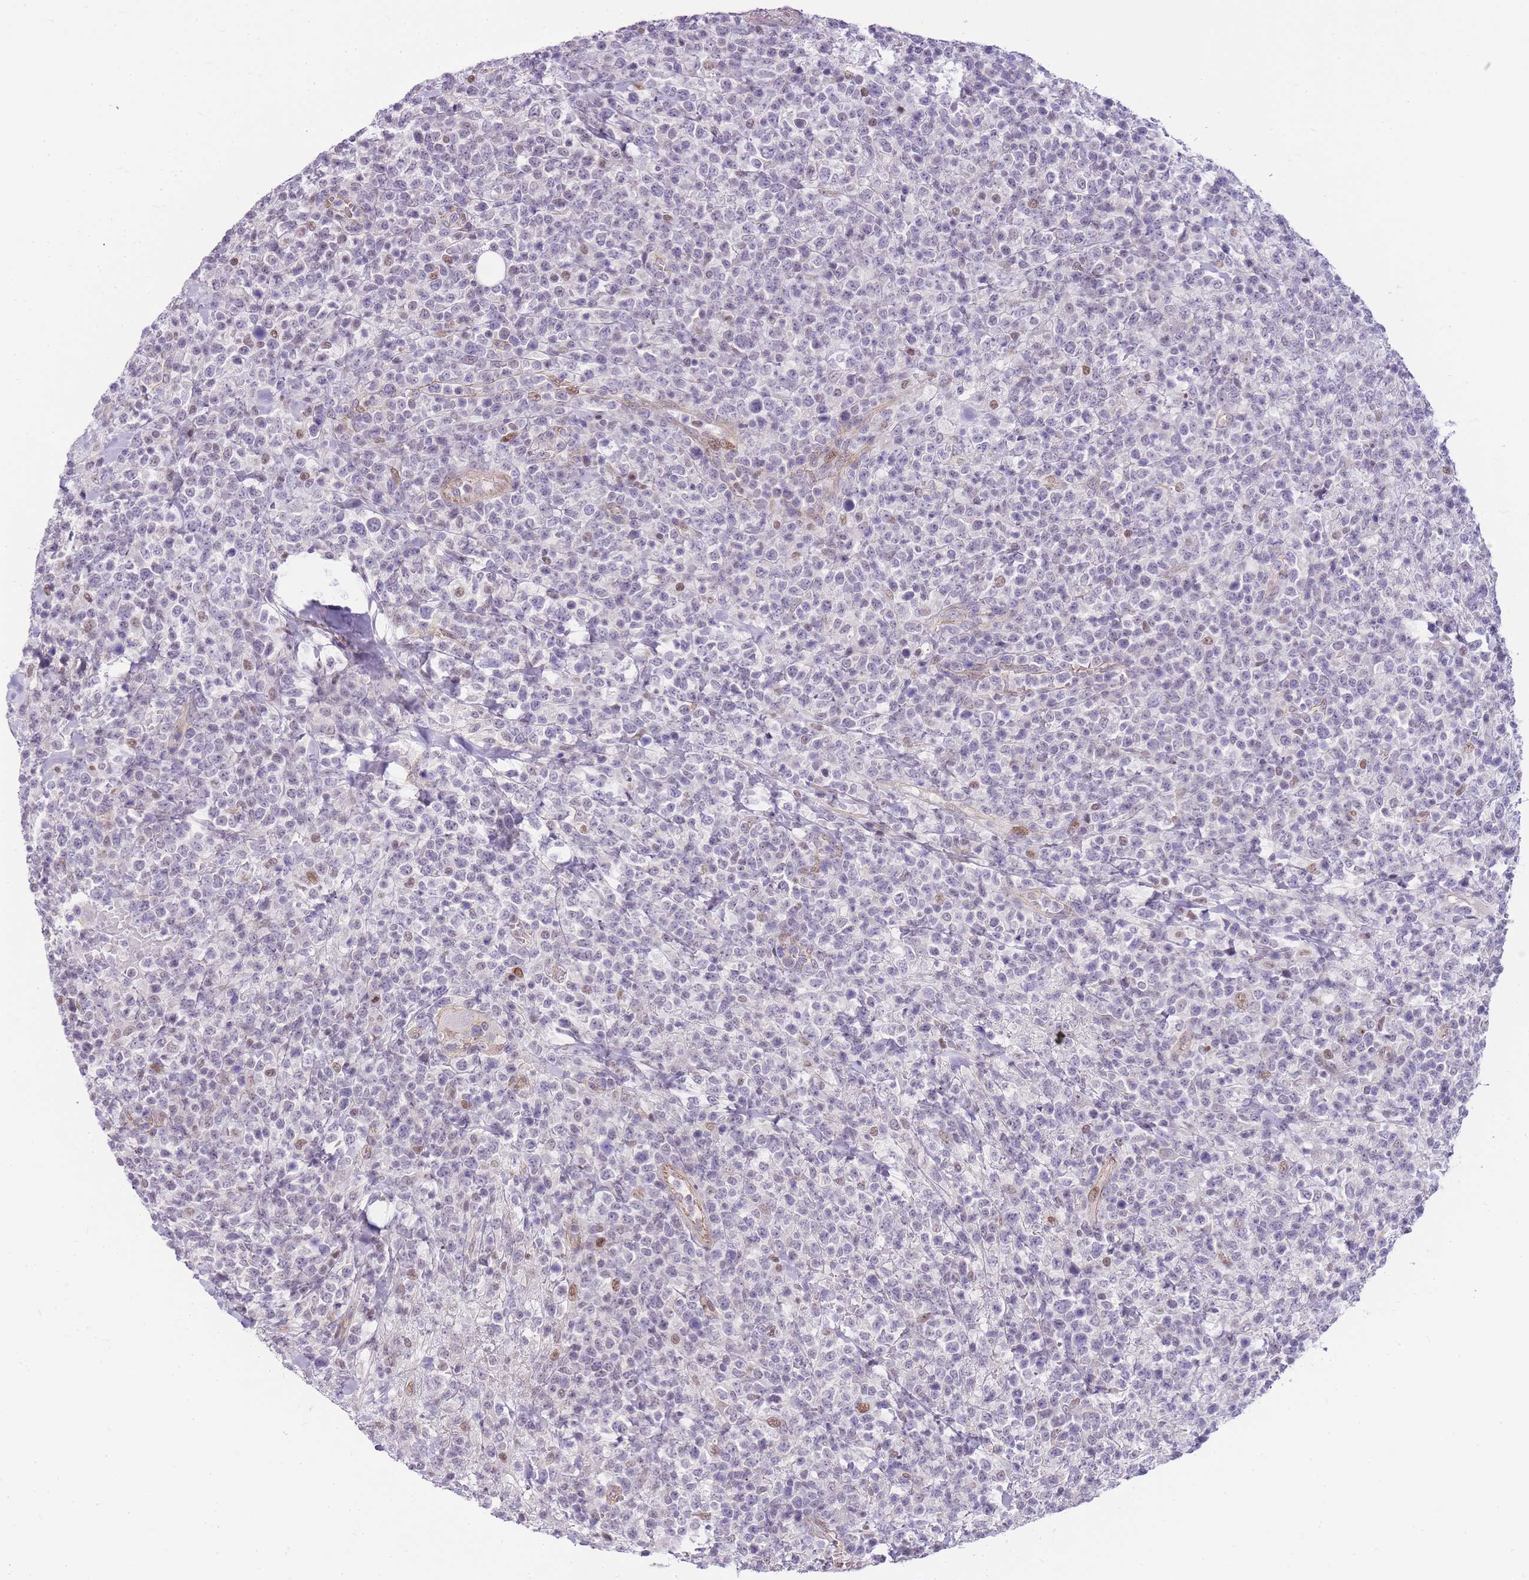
{"staining": {"intensity": "negative", "quantity": "none", "location": "none"}, "tissue": "lymphoma", "cell_type": "Tumor cells", "image_type": "cancer", "snomed": [{"axis": "morphology", "description": "Malignant lymphoma, non-Hodgkin's type, High grade"}, {"axis": "topography", "description": "Colon"}], "caption": "A photomicrograph of lymphoma stained for a protein reveals no brown staining in tumor cells.", "gene": "CLBA1", "patient": {"sex": "female", "age": 53}}